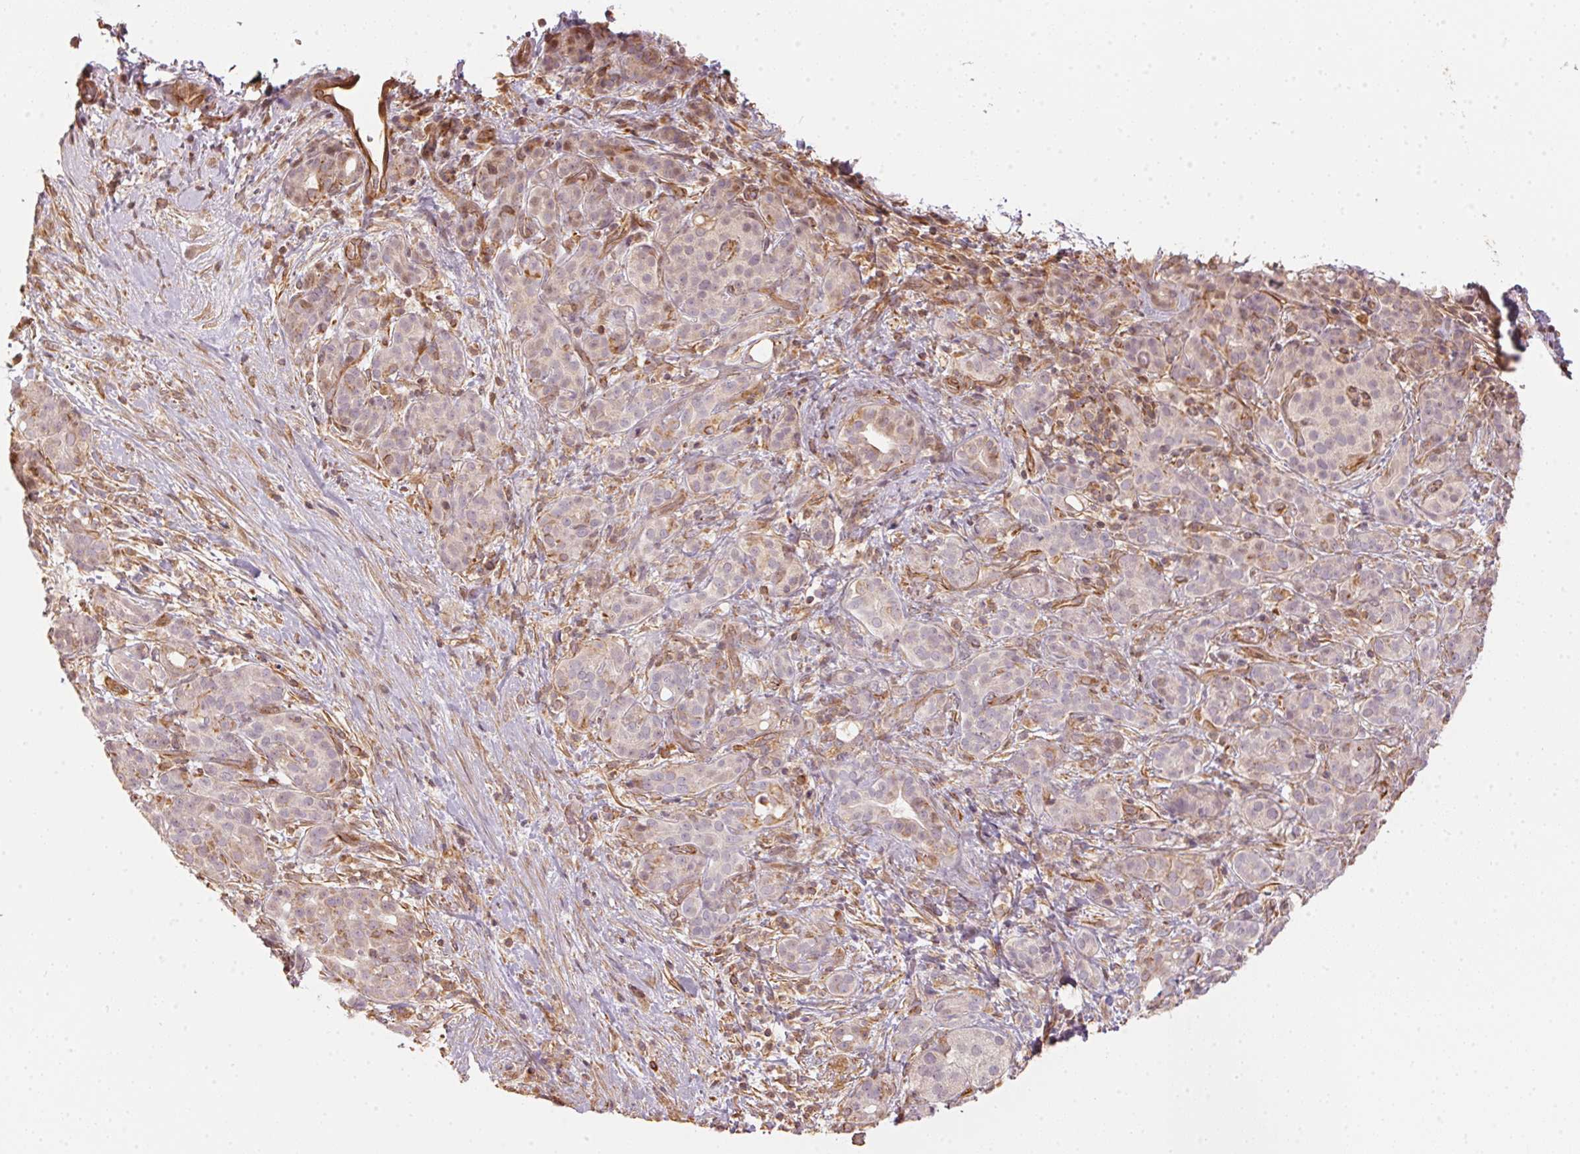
{"staining": {"intensity": "weak", "quantity": "25%-75%", "location": "cytoplasmic/membranous"}, "tissue": "pancreatic cancer", "cell_type": "Tumor cells", "image_type": "cancer", "snomed": [{"axis": "morphology", "description": "Adenocarcinoma, NOS"}, {"axis": "topography", "description": "Pancreas"}], "caption": "Approximately 25%-75% of tumor cells in pancreatic cancer show weak cytoplasmic/membranous protein positivity as visualized by brown immunohistochemical staining.", "gene": "FOXR2", "patient": {"sex": "male", "age": 44}}